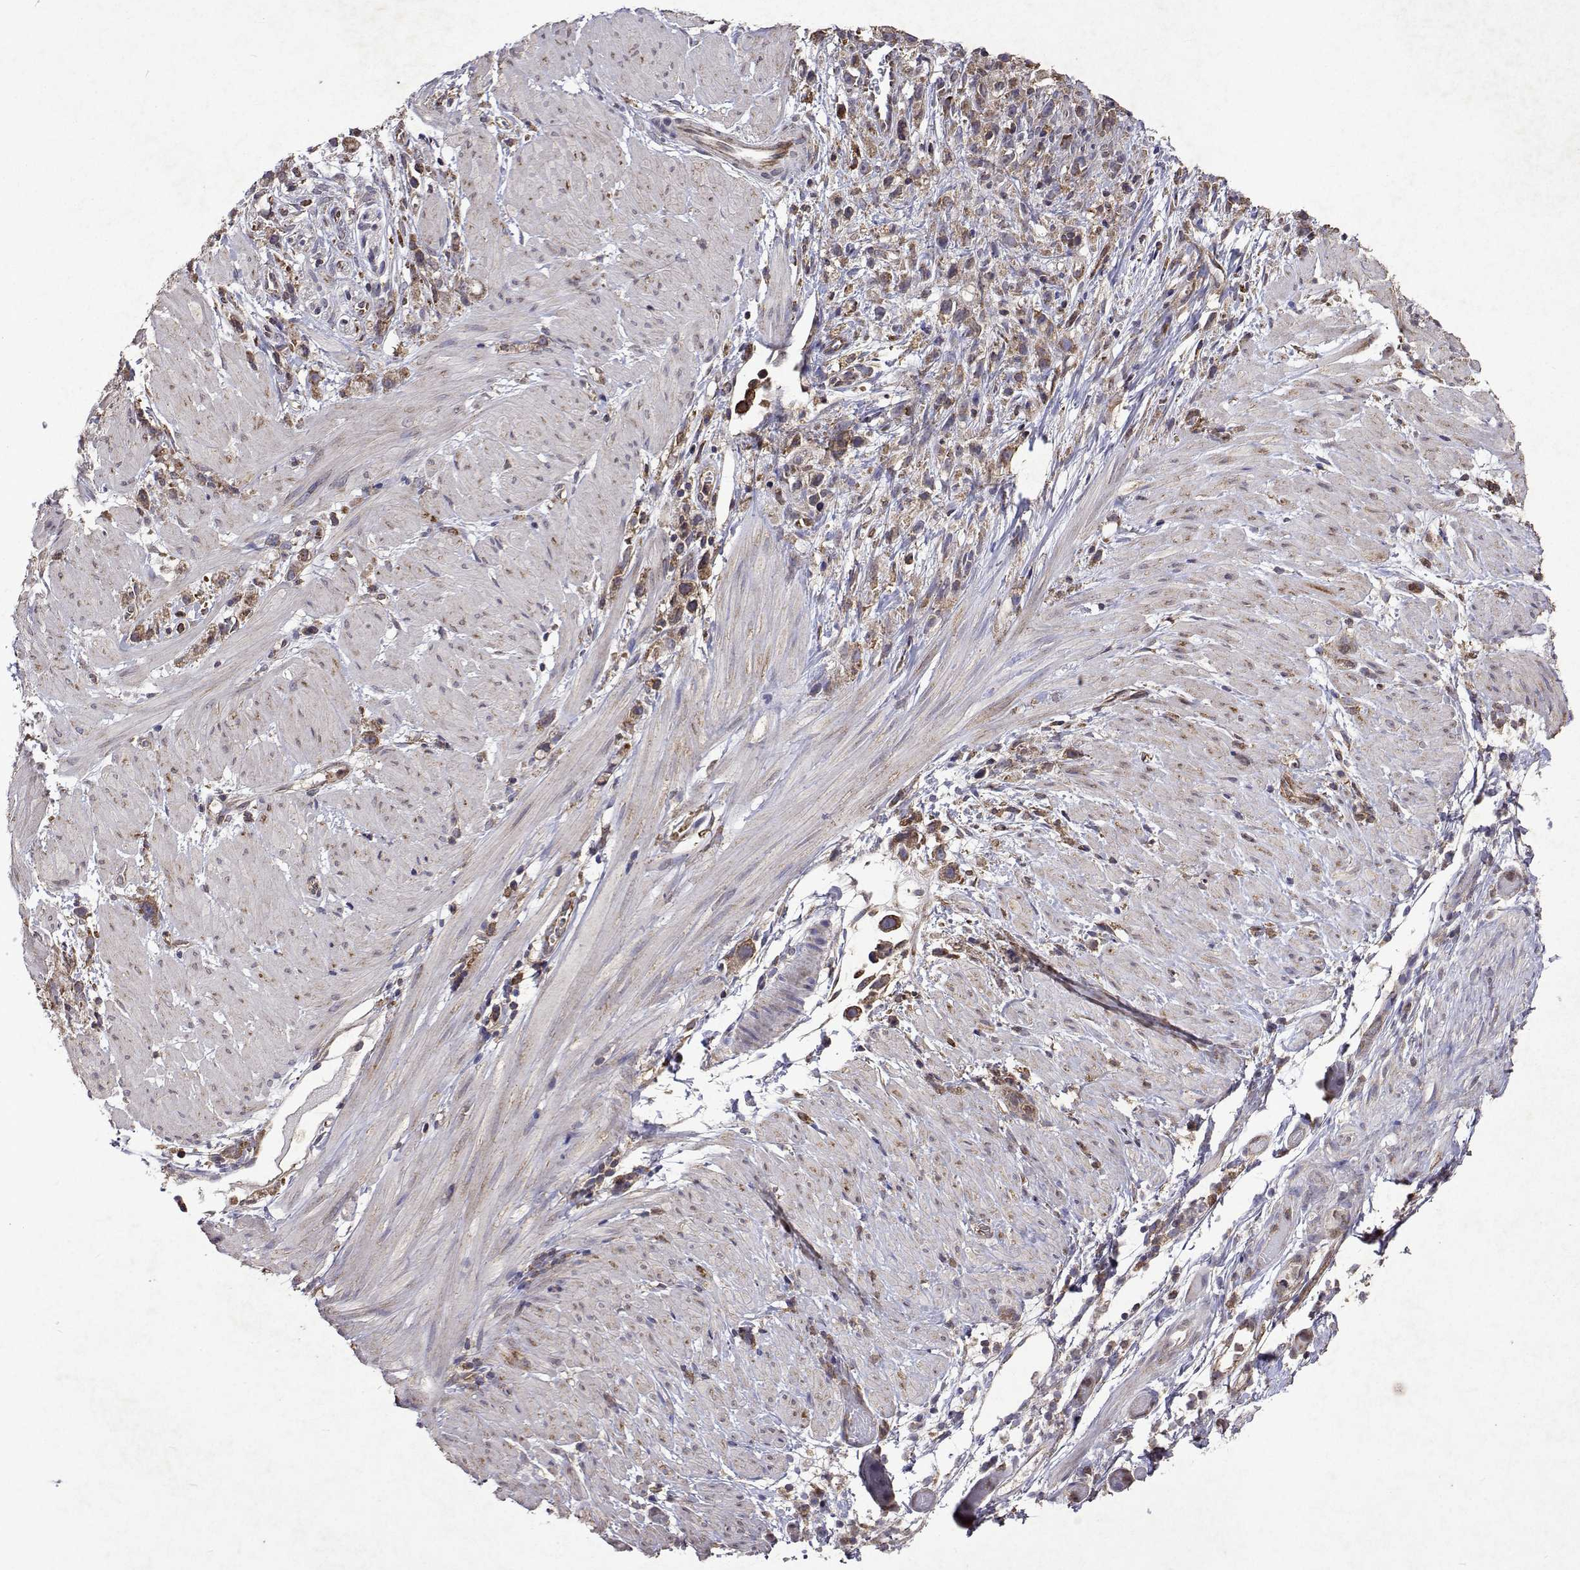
{"staining": {"intensity": "moderate", "quantity": "25%-75%", "location": "cytoplasmic/membranous"}, "tissue": "stomach cancer", "cell_type": "Tumor cells", "image_type": "cancer", "snomed": [{"axis": "morphology", "description": "Adenocarcinoma, NOS"}, {"axis": "topography", "description": "Stomach"}], "caption": "Immunohistochemical staining of human stomach adenocarcinoma exhibits medium levels of moderate cytoplasmic/membranous protein expression in about 25%-75% of tumor cells.", "gene": "TARBP2", "patient": {"sex": "female", "age": 59}}